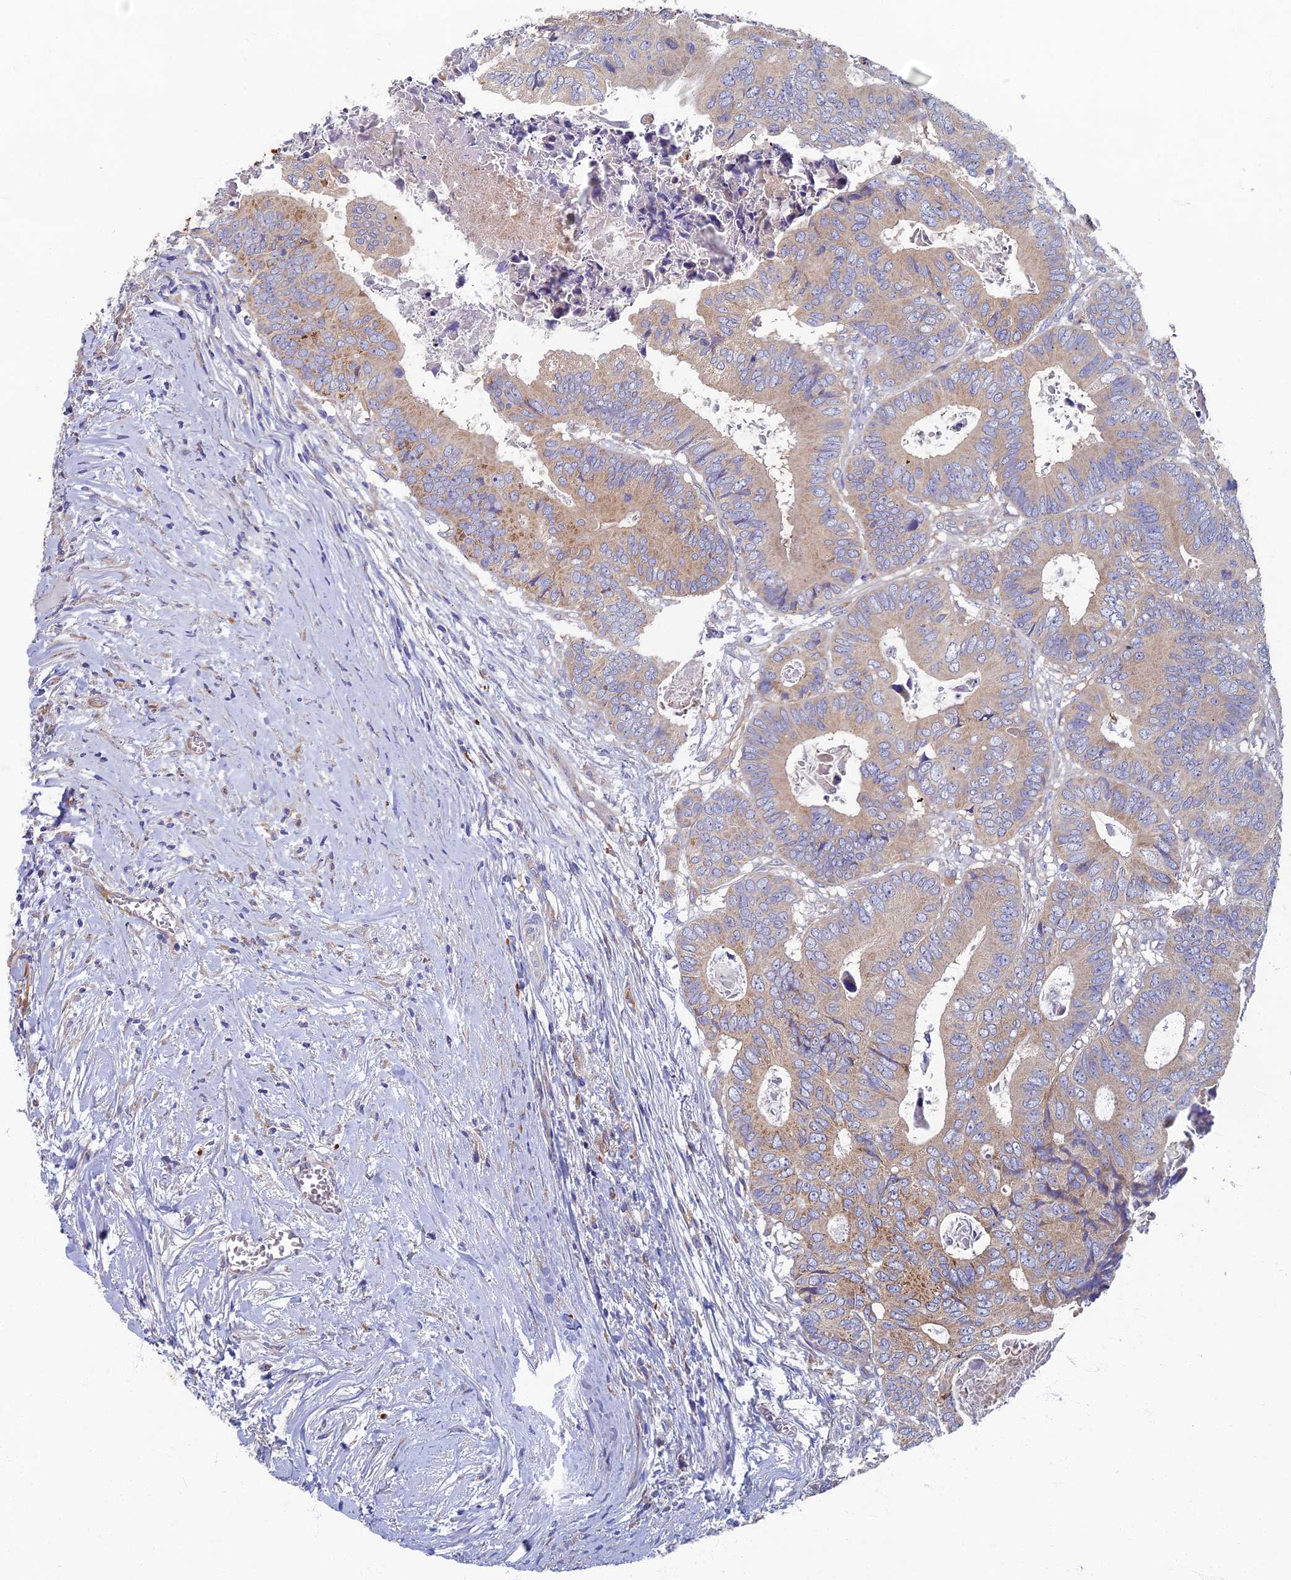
{"staining": {"intensity": "weak", "quantity": "25%-75%", "location": "cytoplasmic/membranous"}, "tissue": "colorectal cancer", "cell_type": "Tumor cells", "image_type": "cancer", "snomed": [{"axis": "morphology", "description": "Adenocarcinoma, NOS"}, {"axis": "topography", "description": "Colon"}], "caption": "Protein expression analysis of human colorectal adenocarcinoma reveals weak cytoplasmic/membranous expression in about 25%-75% of tumor cells.", "gene": "RNASEK", "patient": {"sex": "male", "age": 85}}